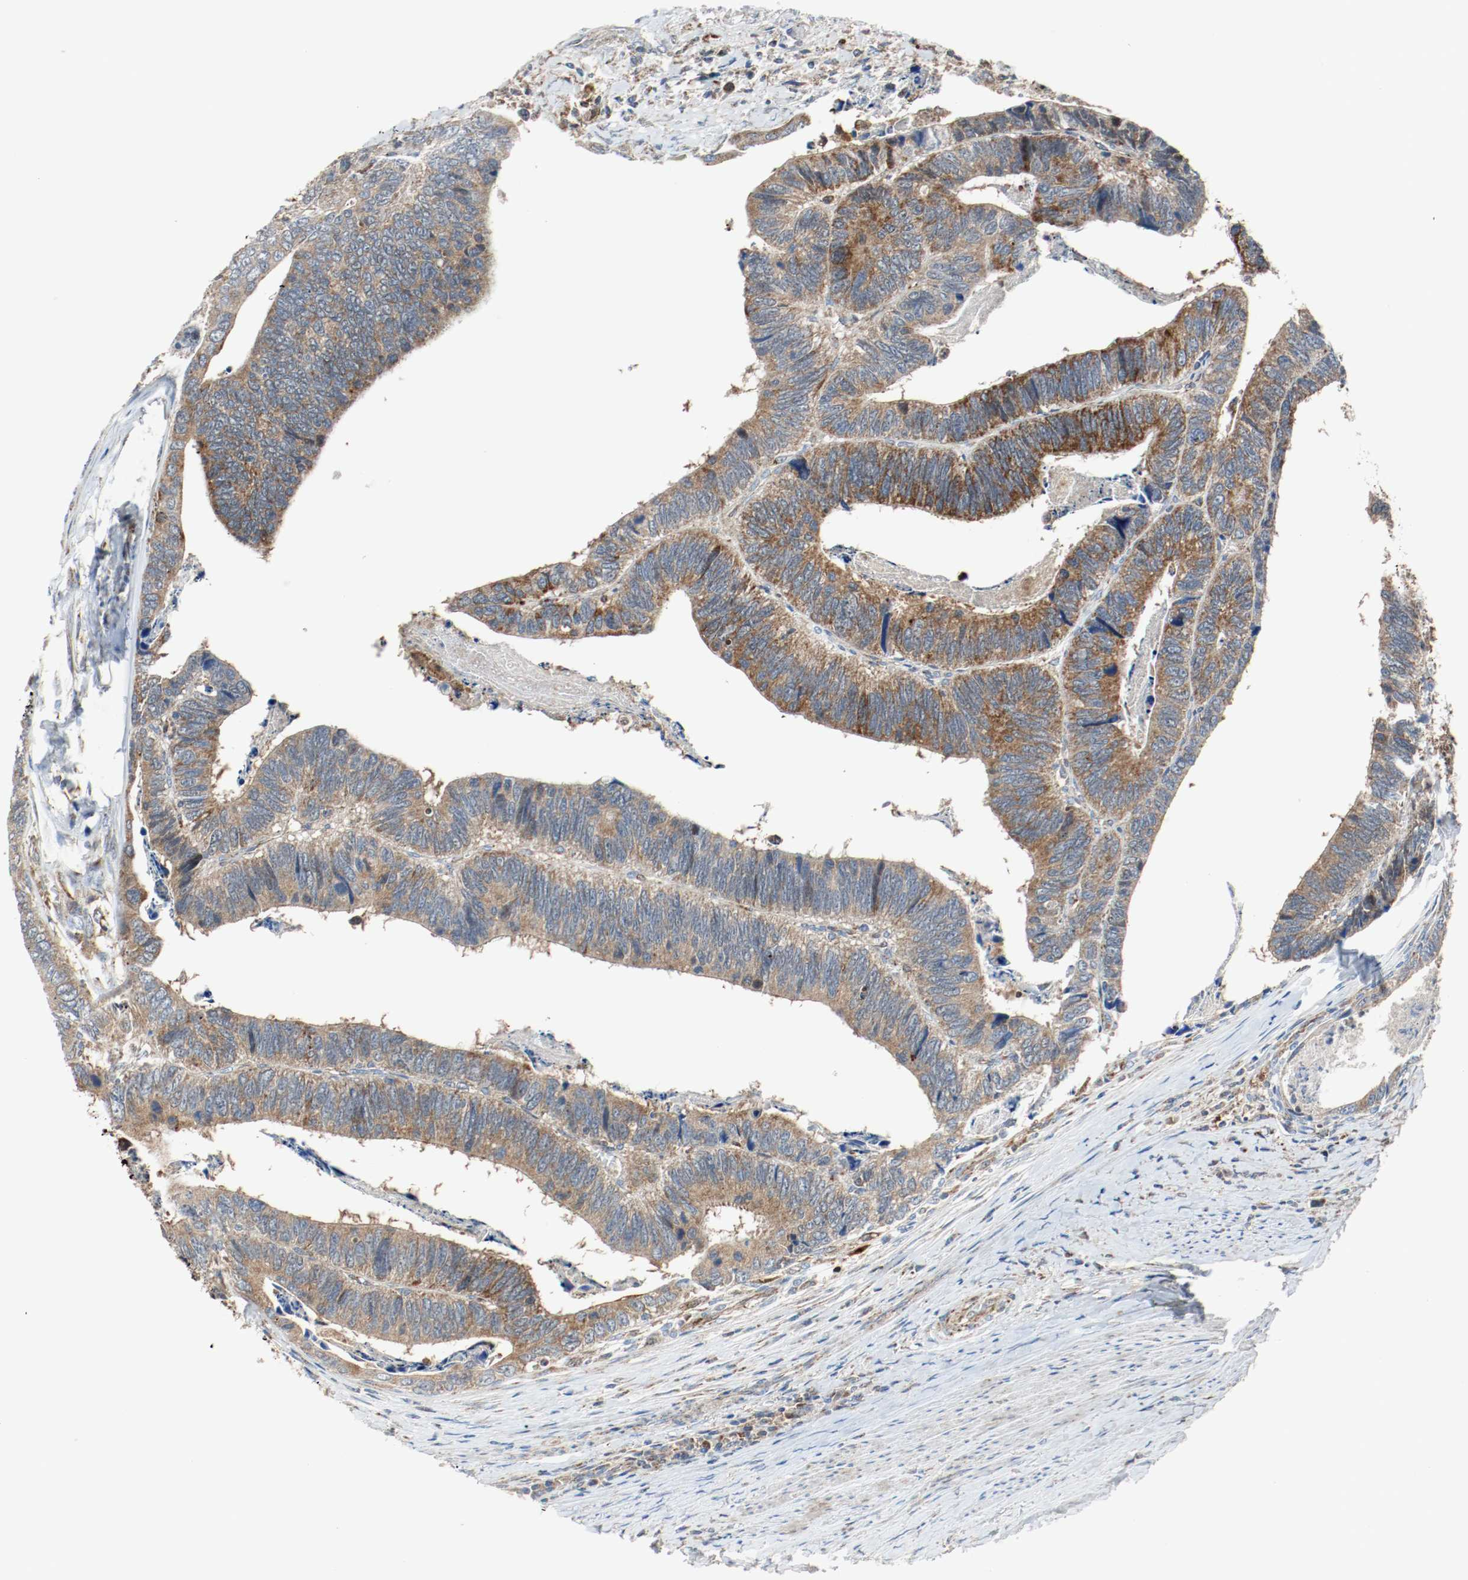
{"staining": {"intensity": "strong", "quantity": ">75%", "location": "cytoplasmic/membranous"}, "tissue": "colorectal cancer", "cell_type": "Tumor cells", "image_type": "cancer", "snomed": [{"axis": "morphology", "description": "Adenocarcinoma, NOS"}, {"axis": "topography", "description": "Colon"}], "caption": "Protein expression analysis of colorectal cancer shows strong cytoplasmic/membranous staining in about >75% of tumor cells. (DAB (3,3'-diaminobenzidine) IHC, brown staining for protein, blue staining for nuclei).", "gene": "TXNRD1", "patient": {"sex": "male", "age": 72}}